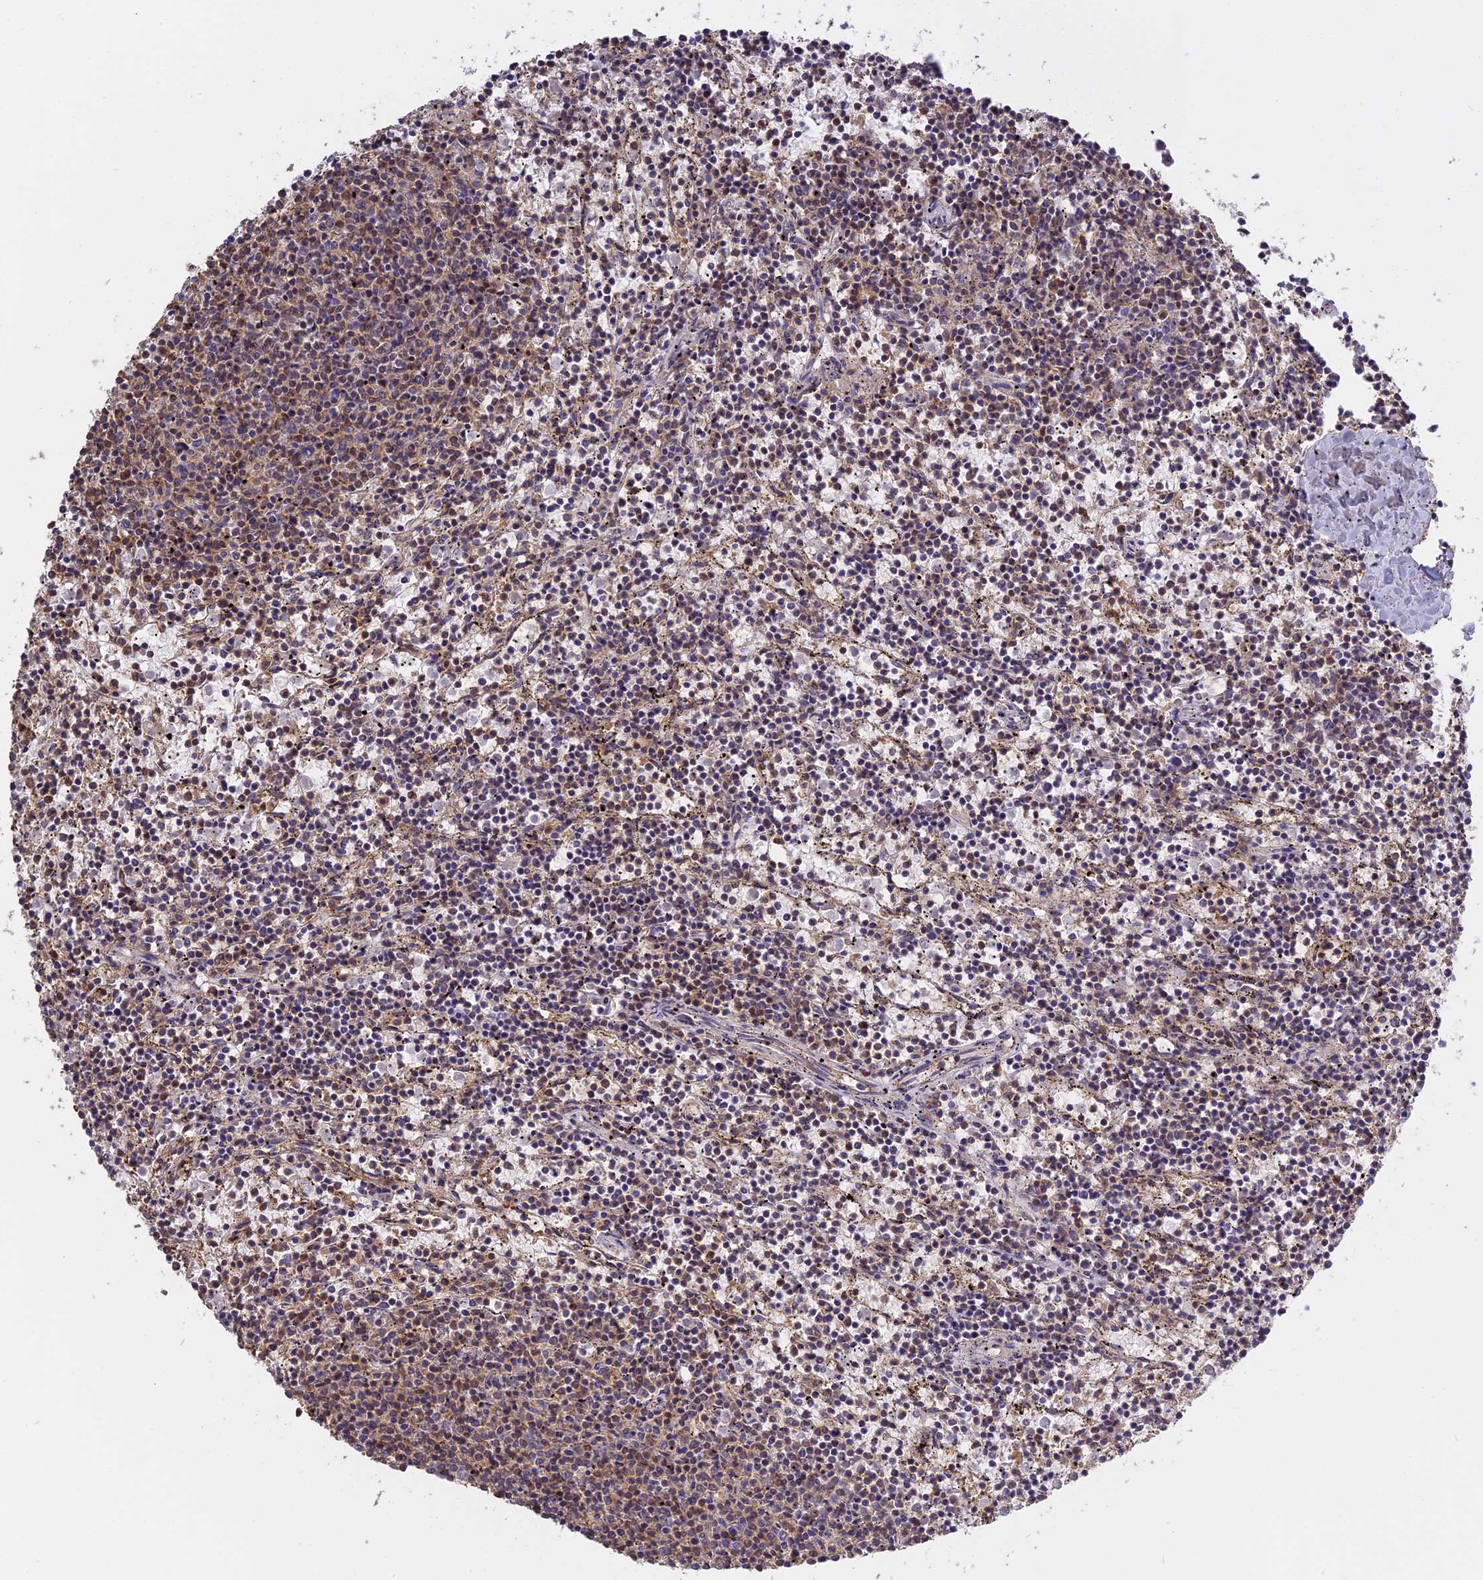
{"staining": {"intensity": "moderate", "quantity": "<25%", "location": "cytoplasmic/membranous"}, "tissue": "lymphoma", "cell_type": "Tumor cells", "image_type": "cancer", "snomed": [{"axis": "morphology", "description": "Malignant lymphoma, non-Hodgkin's type, Low grade"}, {"axis": "topography", "description": "Spleen"}], "caption": "Lymphoma stained with a brown dye demonstrates moderate cytoplasmic/membranous positive positivity in approximately <25% of tumor cells.", "gene": "CFAP119", "patient": {"sex": "female", "age": 50}}